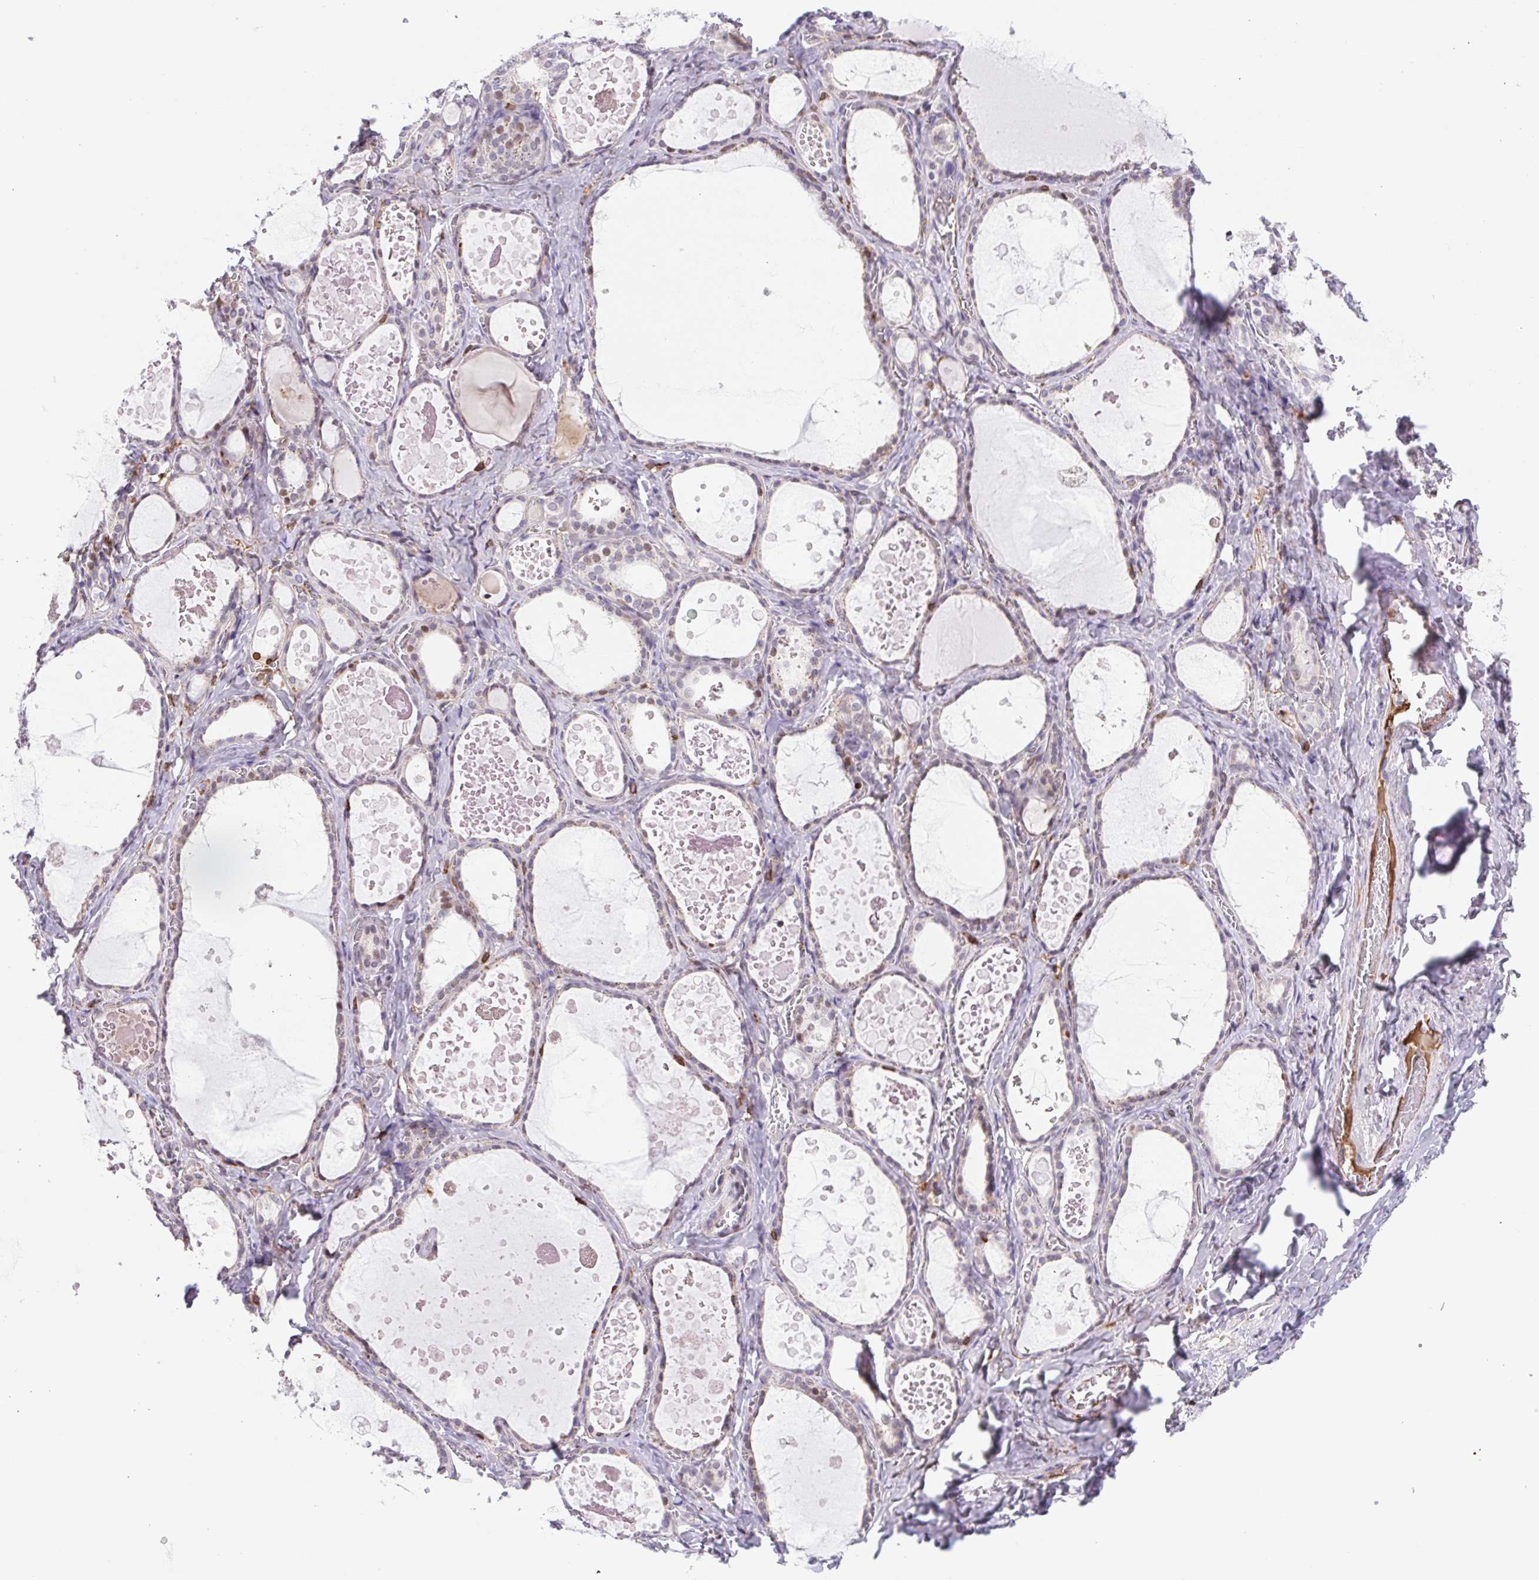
{"staining": {"intensity": "moderate", "quantity": "25%-75%", "location": "nuclear"}, "tissue": "thyroid gland", "cell_type": "Glandular cells", "image_type": "normal", "snomed": [{"axis": "morphology", "description": "Normal tissue, NOS"}, {"axis": "topography", "description": "Thyroid gland"}], "caption": "Benign thyroid gland demonstrates moderate nuclear staining in about 25%-75% of glandular cells.", "gene": "TPRG1", "patient": {"sex": "female", "age": 56}}